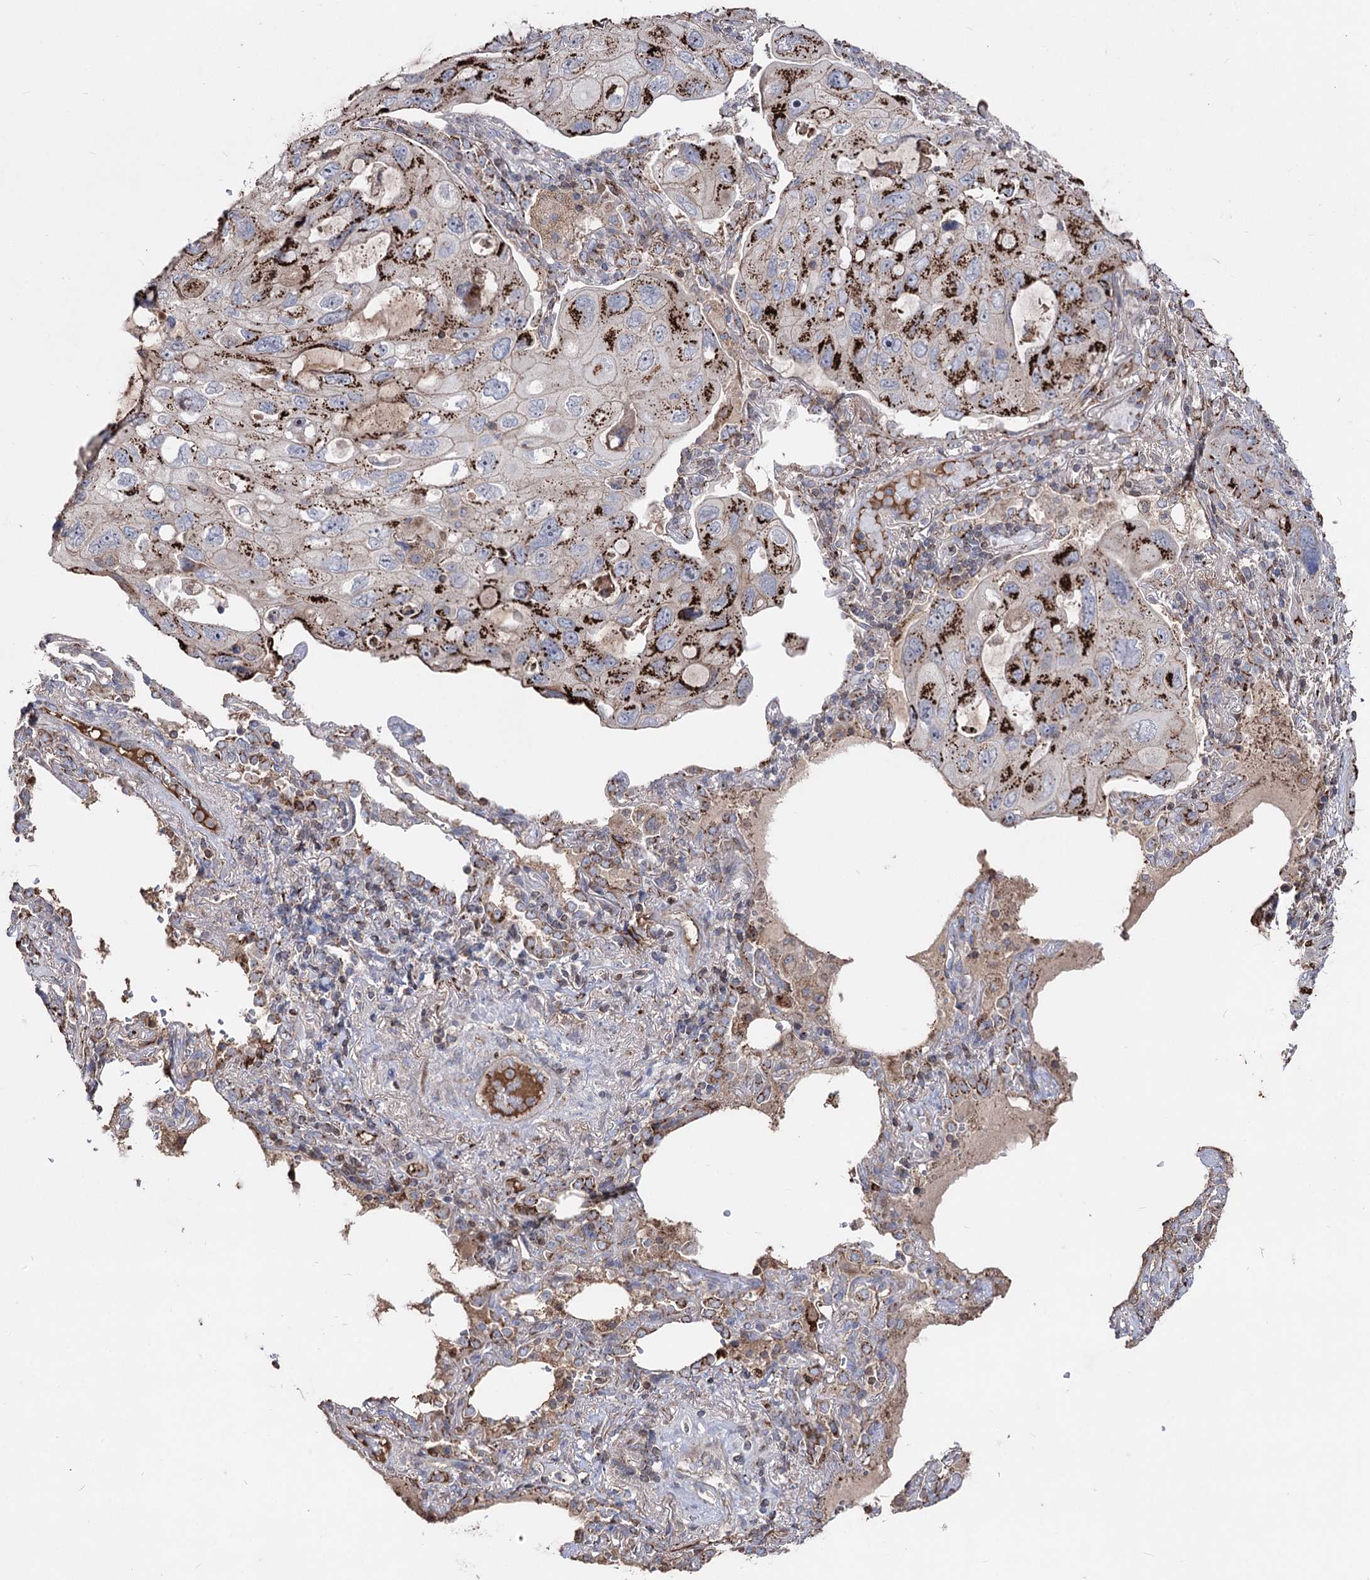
{"staining": {"intensity": "strong", "quantity": "25%-75%", "location": "cytoplasmic/membranous"}, "tissue": "lung cancer", "cell_type": "Tumor cells", "image_type": "cancer", "snomed": [{"axis": "morphology", "description": "Squamous cell carcinoma, NOS"}, {"axis": "topography", "description": "Lung"}], "caption": "This is an image of immunohistochemistry (IHC) staining of lung cancer (squamous cell carcinoma), which shows strong expression in the cytoplasmic/membranous of tumor cells.", "gene": "ARHGAP20", "patient": {"sex": "female", "age": 73}}